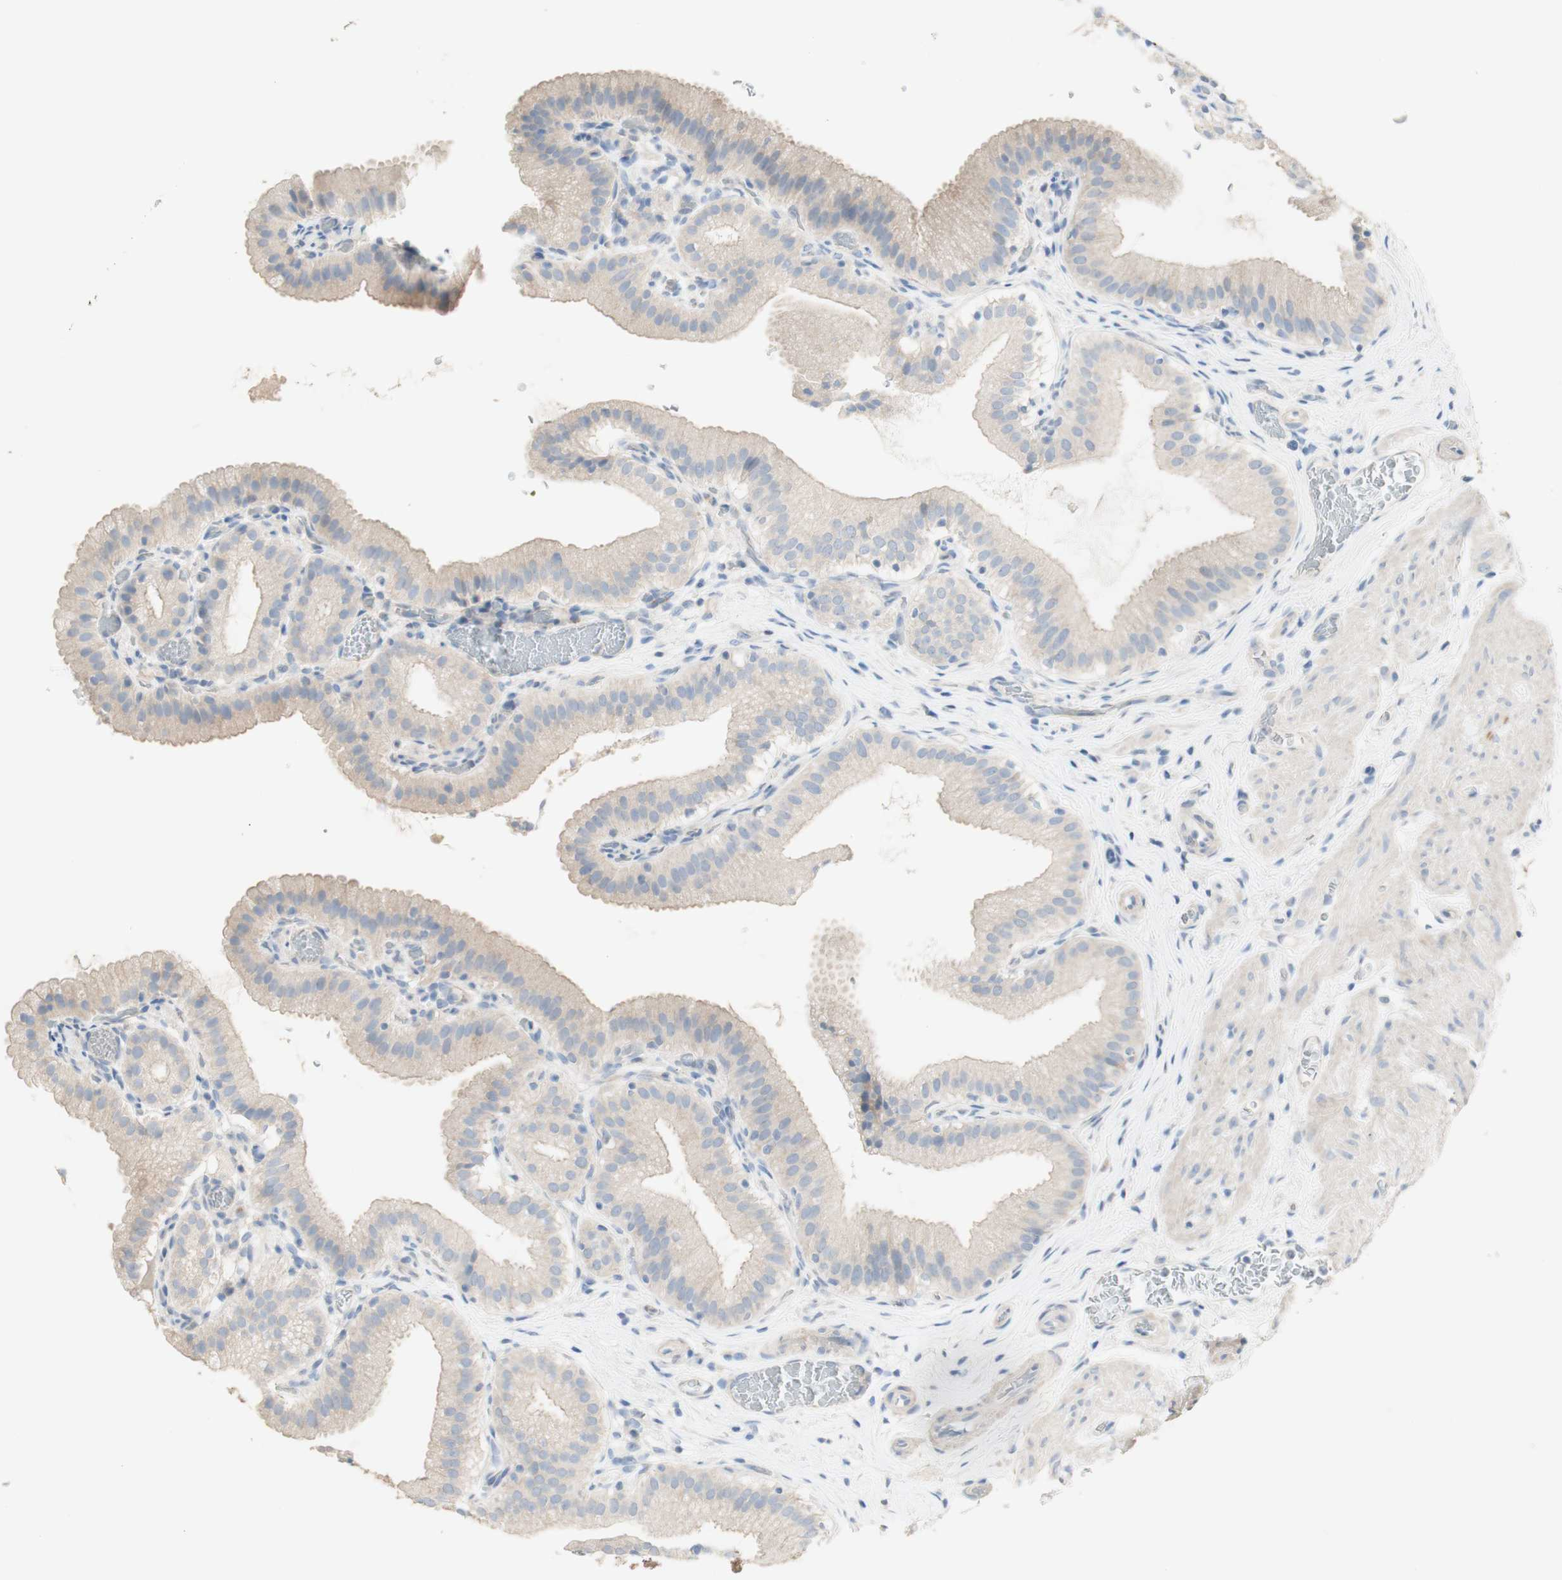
{"staining": {"intensity": "weak", "quantity": "25%-75%", "location": "cytoplasmic/membranous"}, "tissue": "gallbladder", "cell_type": "Glandular cells", "image_type": "normal", "snomed": [{"axis": "morphology", "description": "Normal tissue, NOS"}, {"axis": "topography", "description": "Gallbladder"}], "caption": "A low amount of weak cytoplasmic/membranous expression is present in about 25%-75% of glandular cells in unremarkable gallbladder. The staining is performed using DAB (3,3'-diaminobenzidine) brown chromogen to label protein expression. The nuclei are counter-stained blue using hematoxylin.", "gene": "MANEA", "patient": {"sex": "male", "age": 54}}